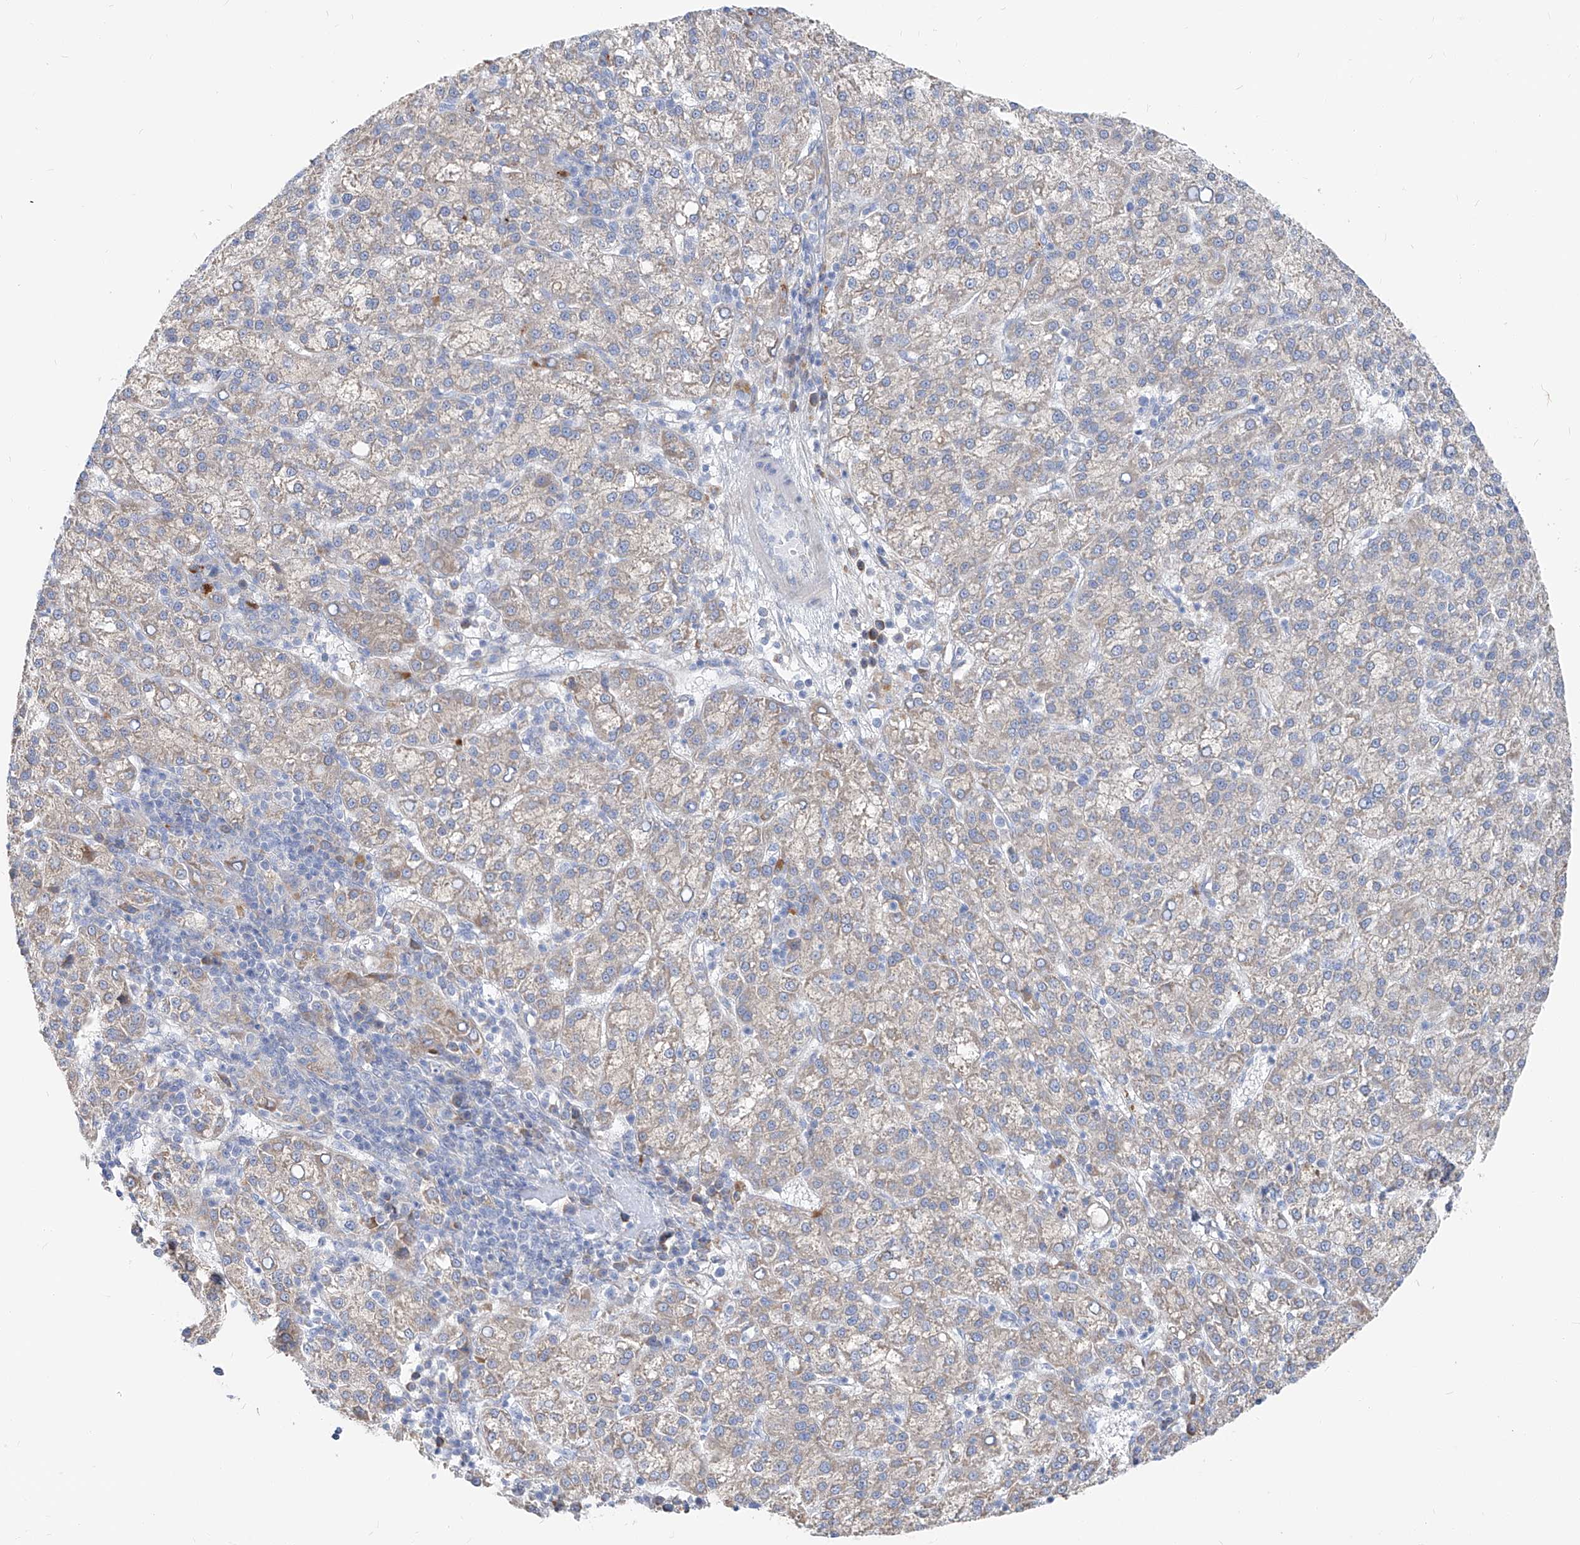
{"staining": {"intensity": "weak", "quantity": "<25%", "location": "cytoplasmic/membranous"}, "tissue": "liver cancer", "cell_type": "Tumor cells", "image_type": "cancer", "snomed": [{"axis": "morphology", "description": "Carcinoma, Hepatocellular, NOS"}, {"axis": "topography", "description": "Liver"}], "caption": "IHC micrograph of liver hepatocellular carcinoma stained for a protein (brown), which shows no expression in tumor cells.", "gene": "UFL1", "patient": {"sex": "female", "age": 58}}